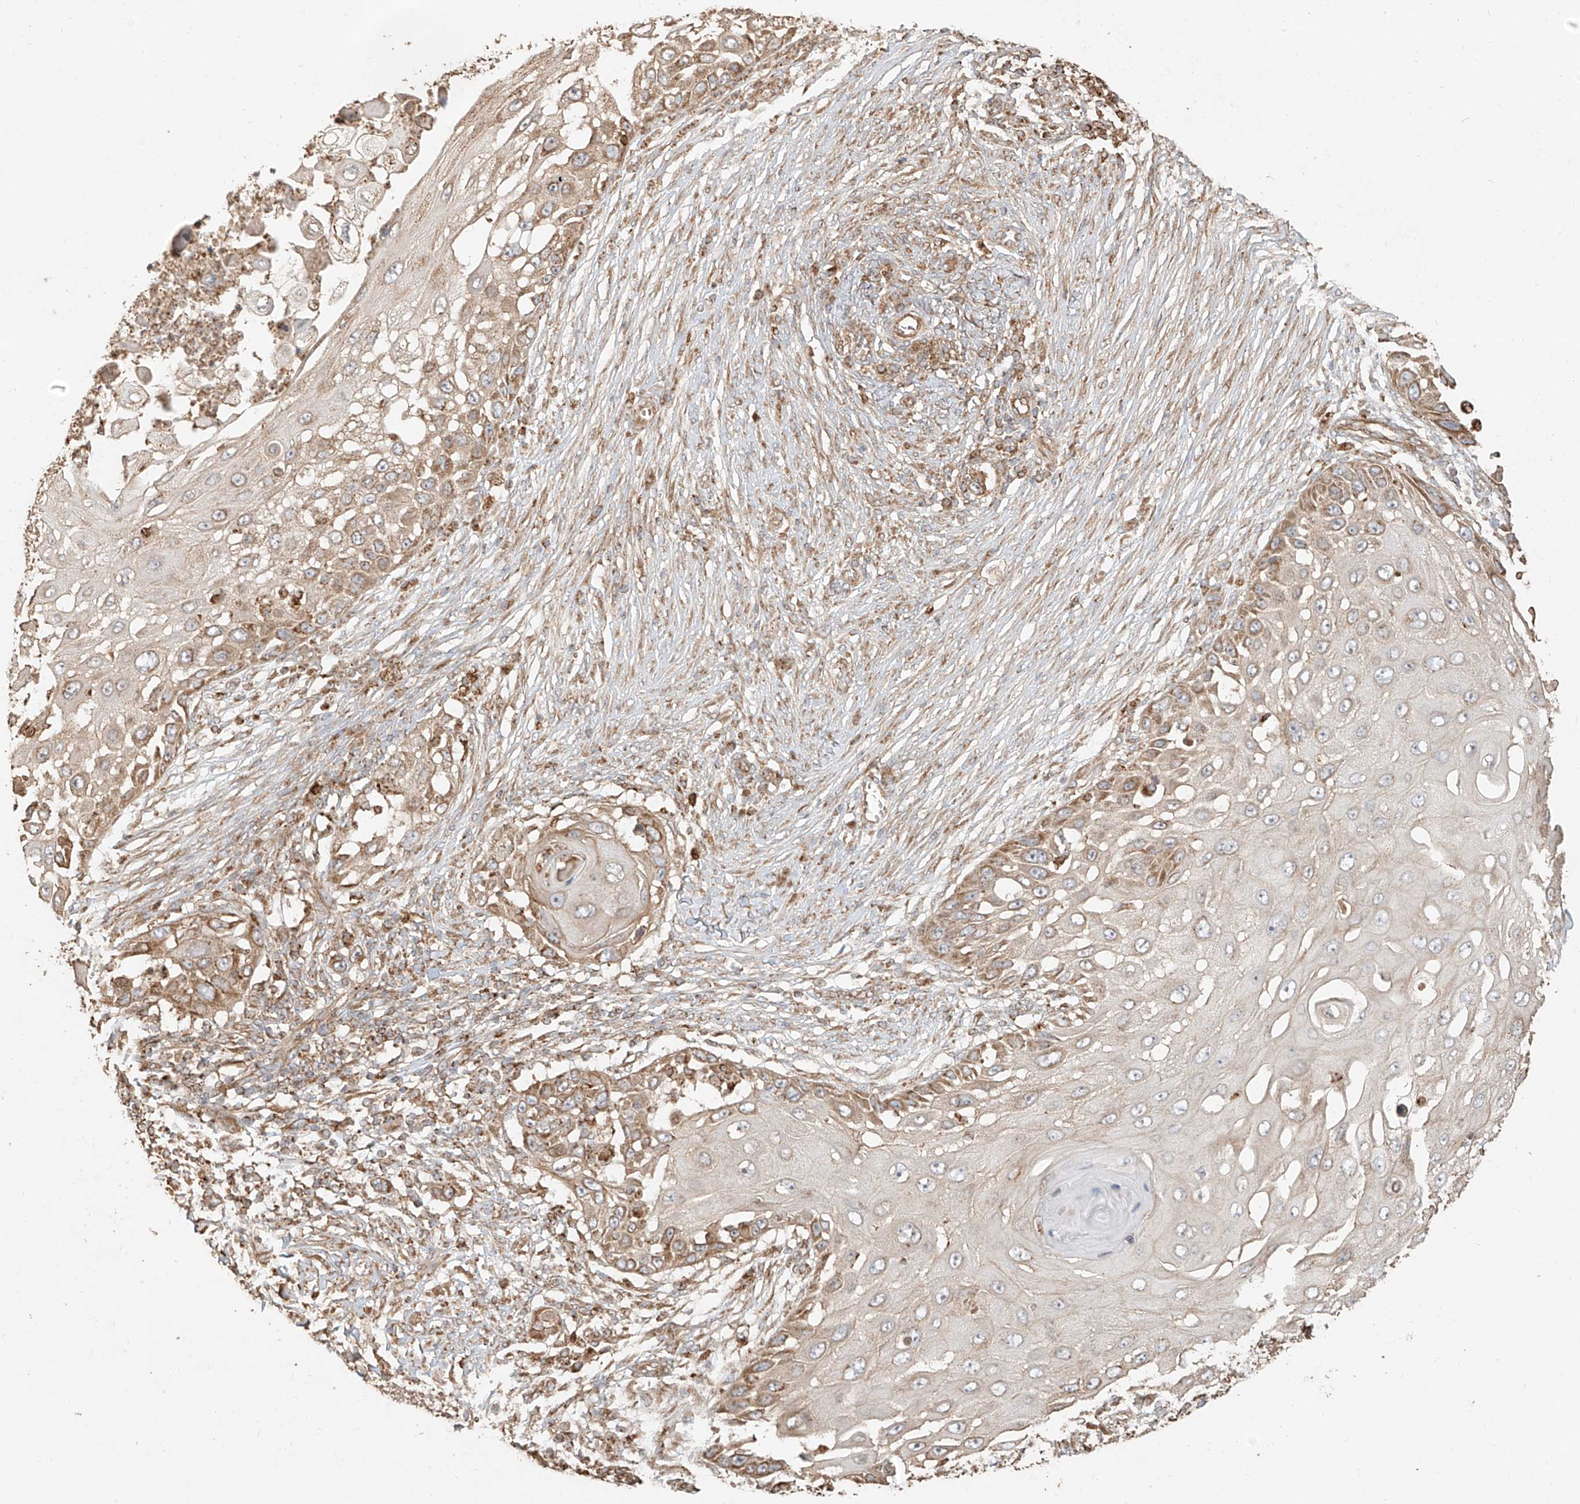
{"staining": {"intensity": "moderate", "quantity": "25%-75%", "location": "cytoplasmic/membranous"}, "tissue": "skin cancer", "cell_type": "Tumor cells", "image_type": "cancer", "snomed": [{"axis": "morphology", "description": "Squamous cell carcinoma, NOS"}, {"axis": "topography", "description": "Skin"}], "caption": "This photomicrograph reveals IHC staining of human skin cancer, with medium moderate cytoplasmic/membranous positivity in about 25%-75% of tumor cells.", "gene": "EFNB1", "patient": {"sex": "female", "age": 44}}